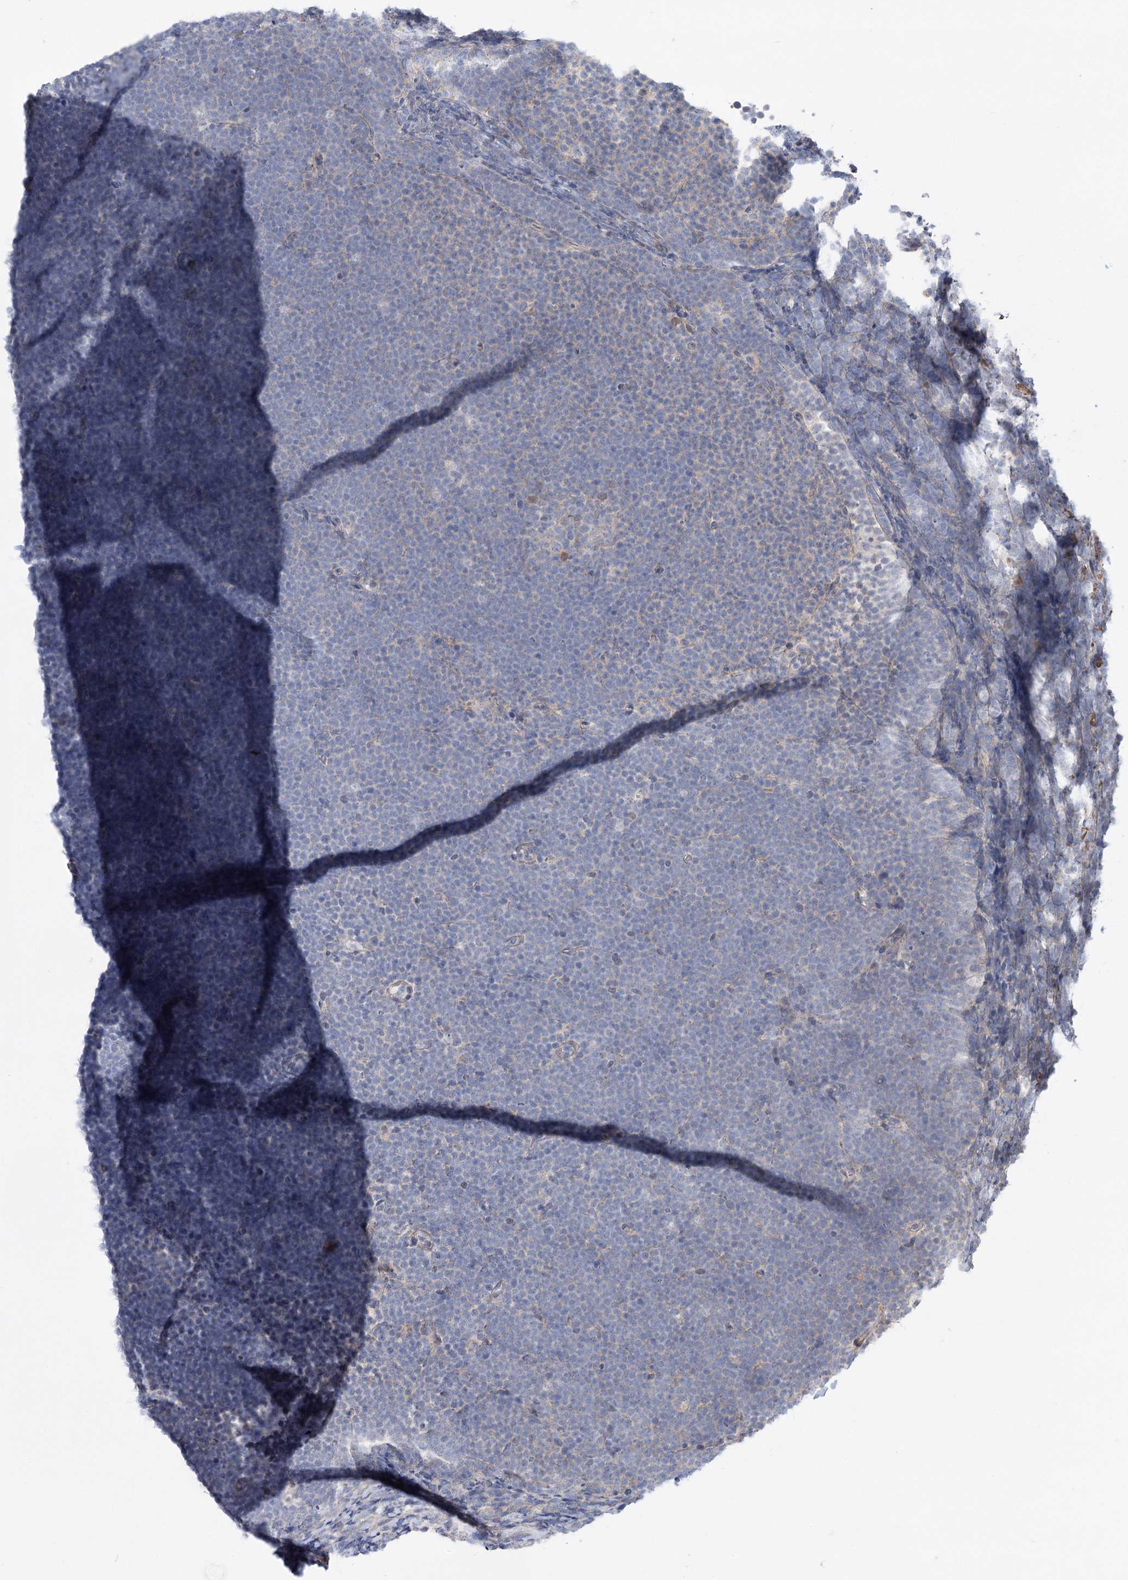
{"staining": {"intensity": "negative", "quantity": "none", "location": "none"}, "tissue": "lymphoma", "cell_type": "Tumor cells", "image_type": "cancer", "snomed": [{"axis": "morphology", "description": "Malignant lymphoma, non-Hodgkin's type, High grade"}, {"axis": "topography", "description": "Lymph node"}], "caption": "A micrograph of malignant lymphoma, non-Hodgkin's type (high-grade) stained for a protein shows no brown staining in tumor cells.", "gene": "LARP1B", "patient": {"sex": "male", "age": 13}}